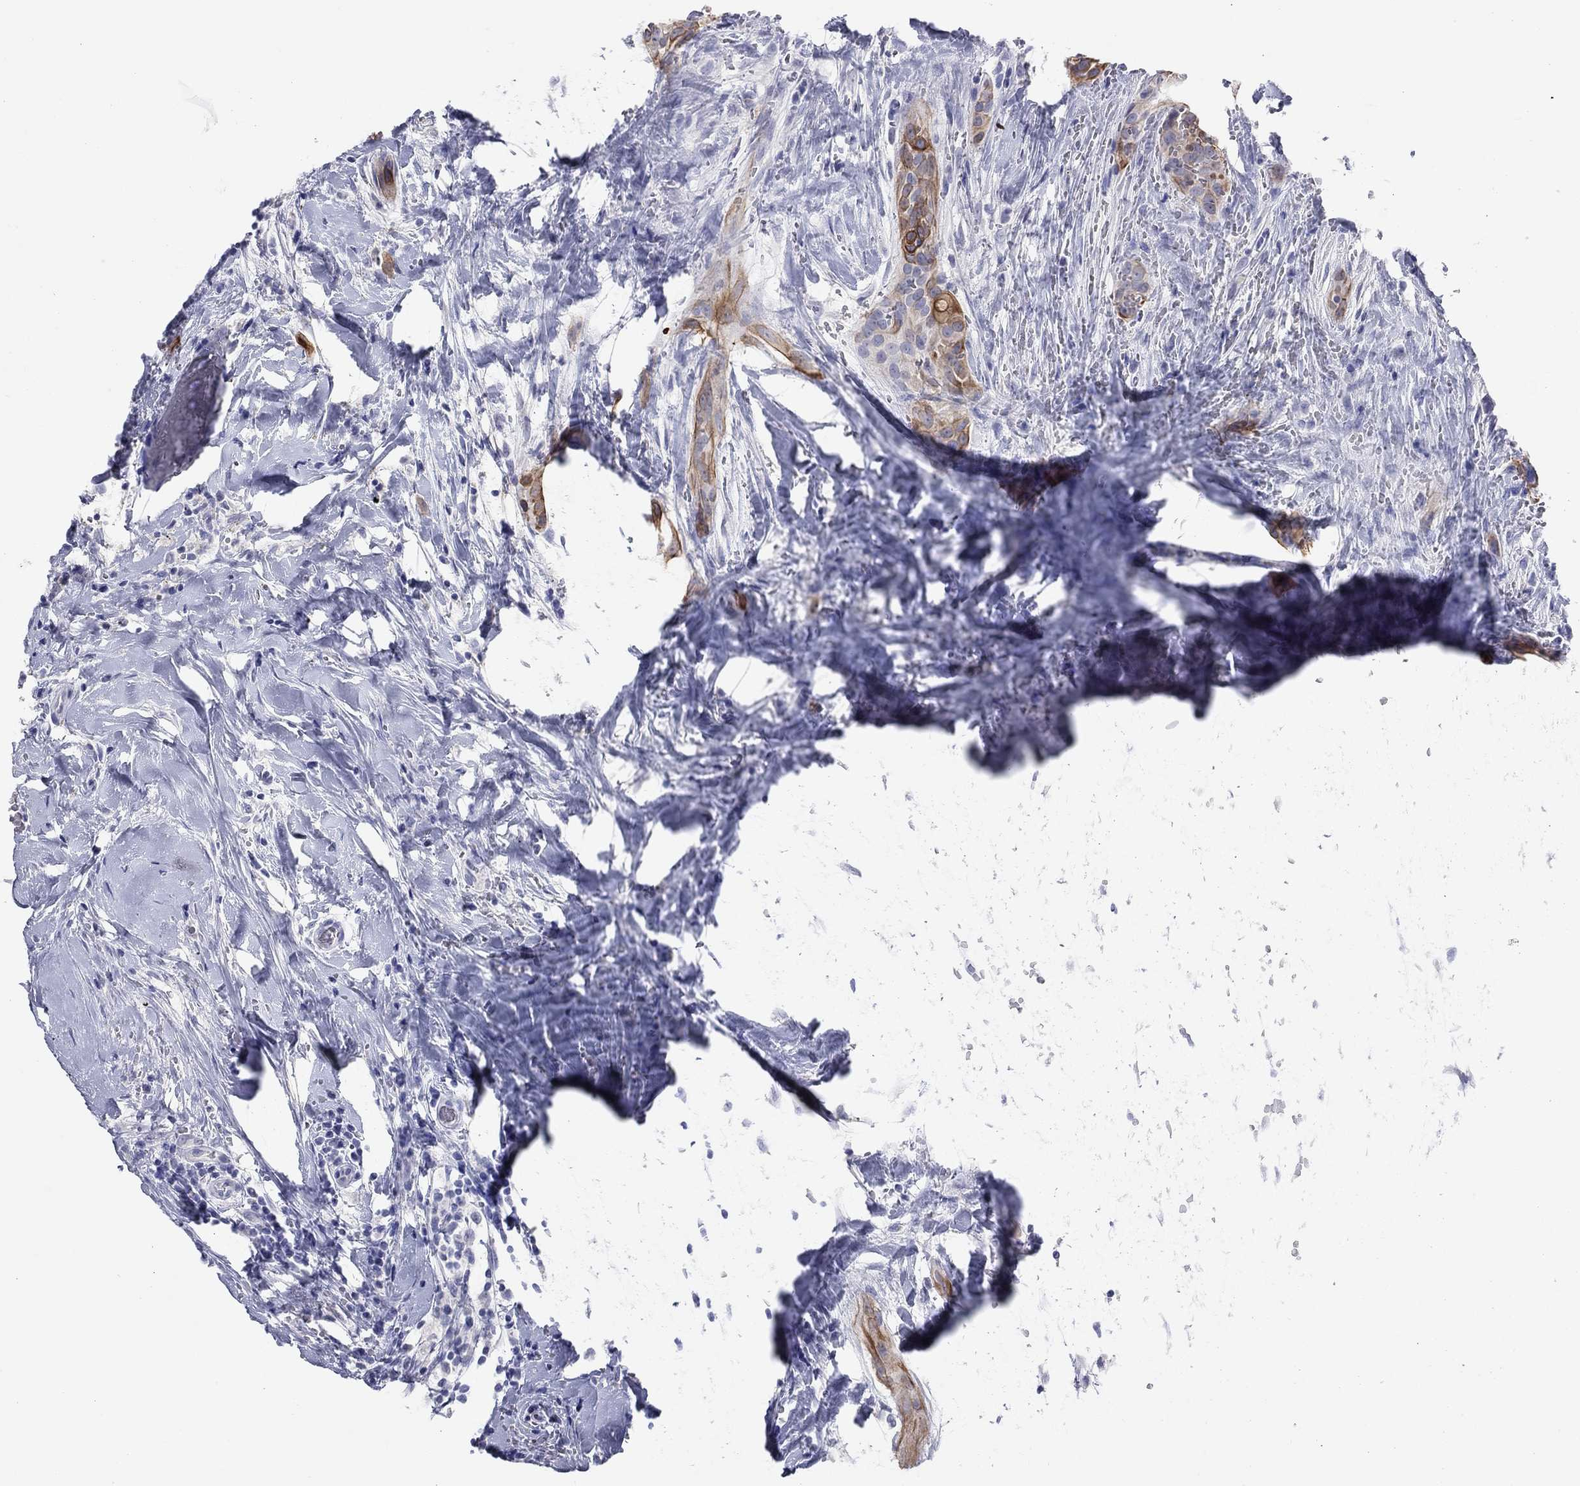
{"staining": {"intensity": "strong", "quantity": "<25%", "location": "cytoplasmic/membranous"}, "tissue": "thyroid cancer", "cell_type": "Tumor cells", "image_type": "cancer", "snomed": [{"axis": "morphology", "description": "Papillary adenocarcinoma, NOS"}, {"axis": "topography", "description": "Thyroid gland"}], "caption": "An immunohistochemistry histopathology image of neoplastic tissue is shown. Protein staining in brown shows strong cytoplasmic/membranous positivity in thyroid cancer within tumor cells.", "gene": "KRT75", "patient": {"sex": "male", "age": 61}}